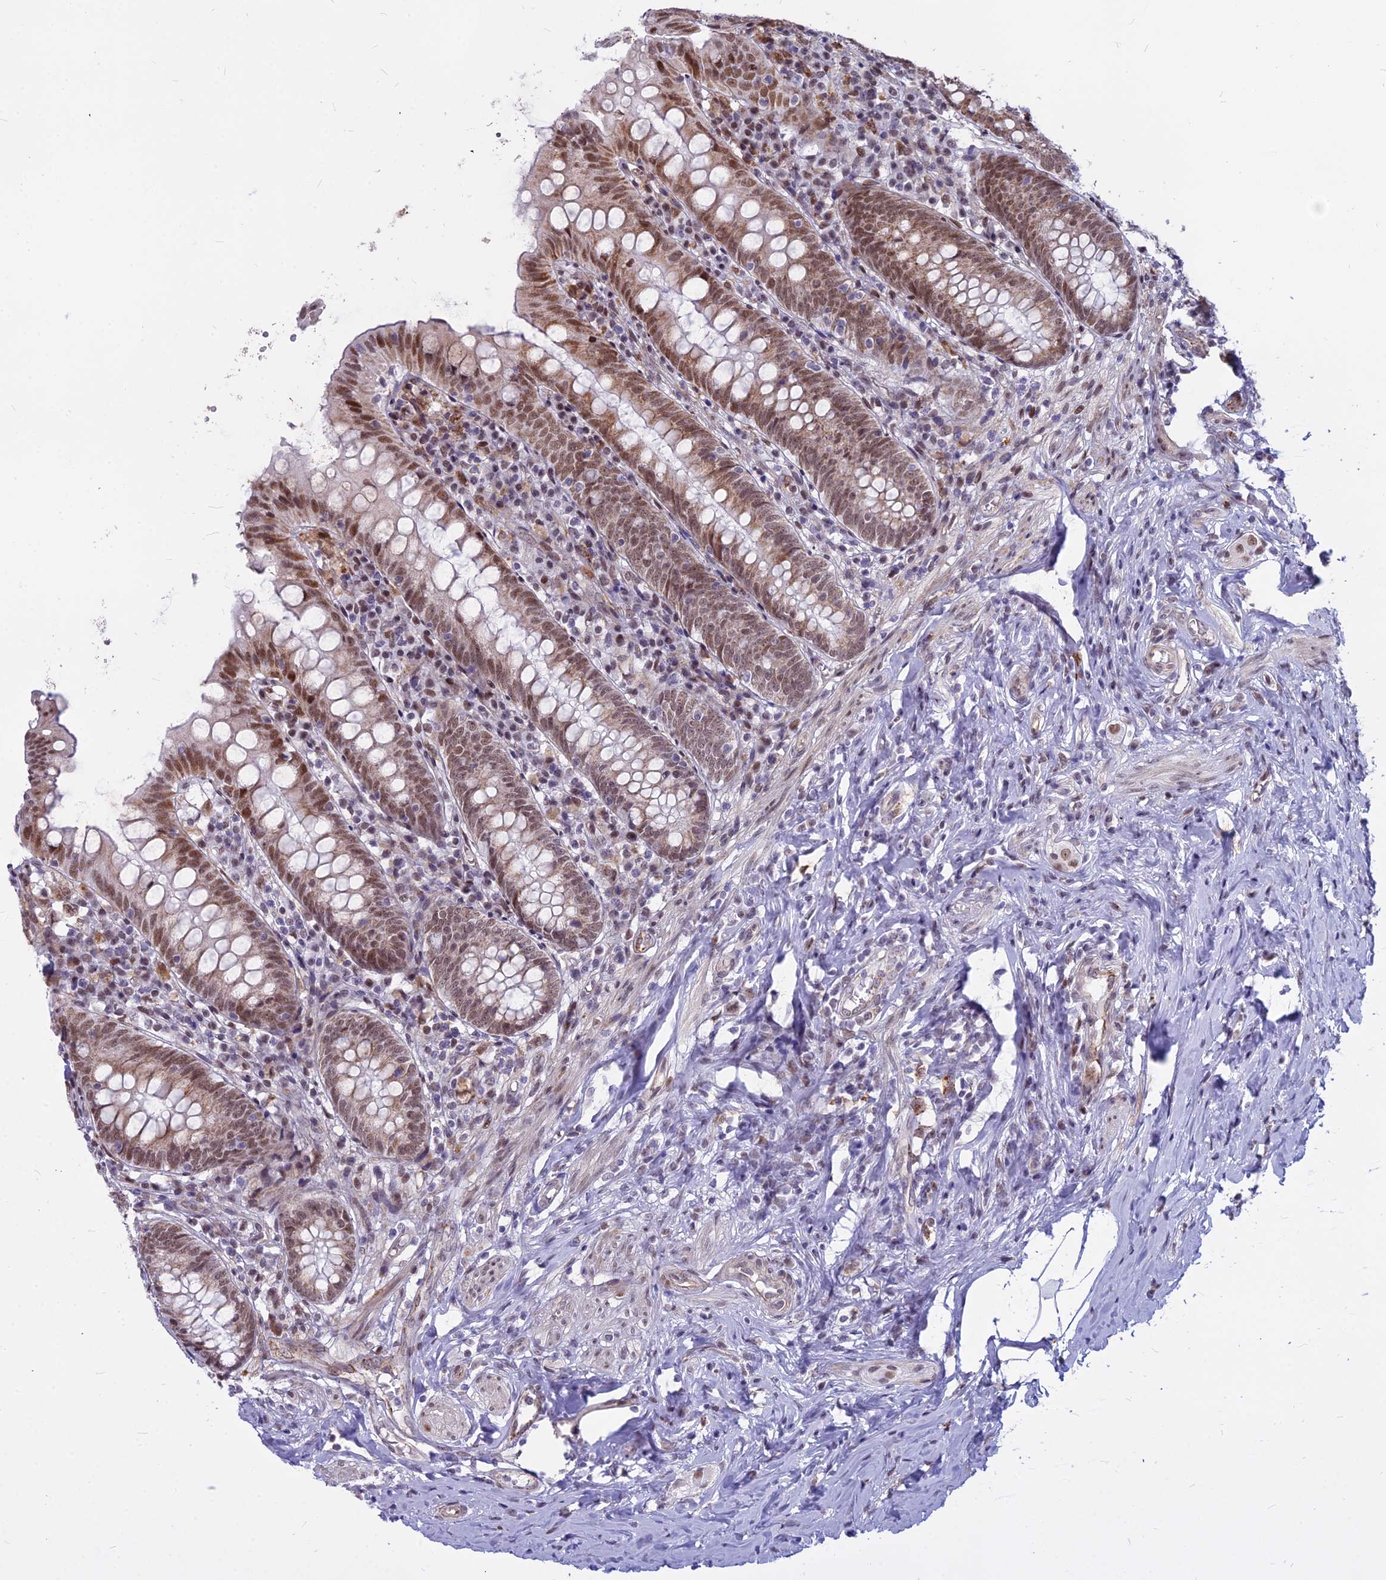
{"staining": {"intensity": "moderate", "quantity": ">75%", "location": "nuclear"}, "tissue": "appendix", "cell_type": "Glandular cells", "image_type": "normal", "snomed": [{"axis": "morphology", "description": "Normal tissue, NOS"}, {"axis": "topography", "description": "Appendix"}], "caption": "Brown immunohistochemical staining in unremarkable appendix demonstrates moderate nuclear expression in approximately >75% of glandular cells.", "gene": "ALG10B", "patient": {"sex": "female", "age": 54}}